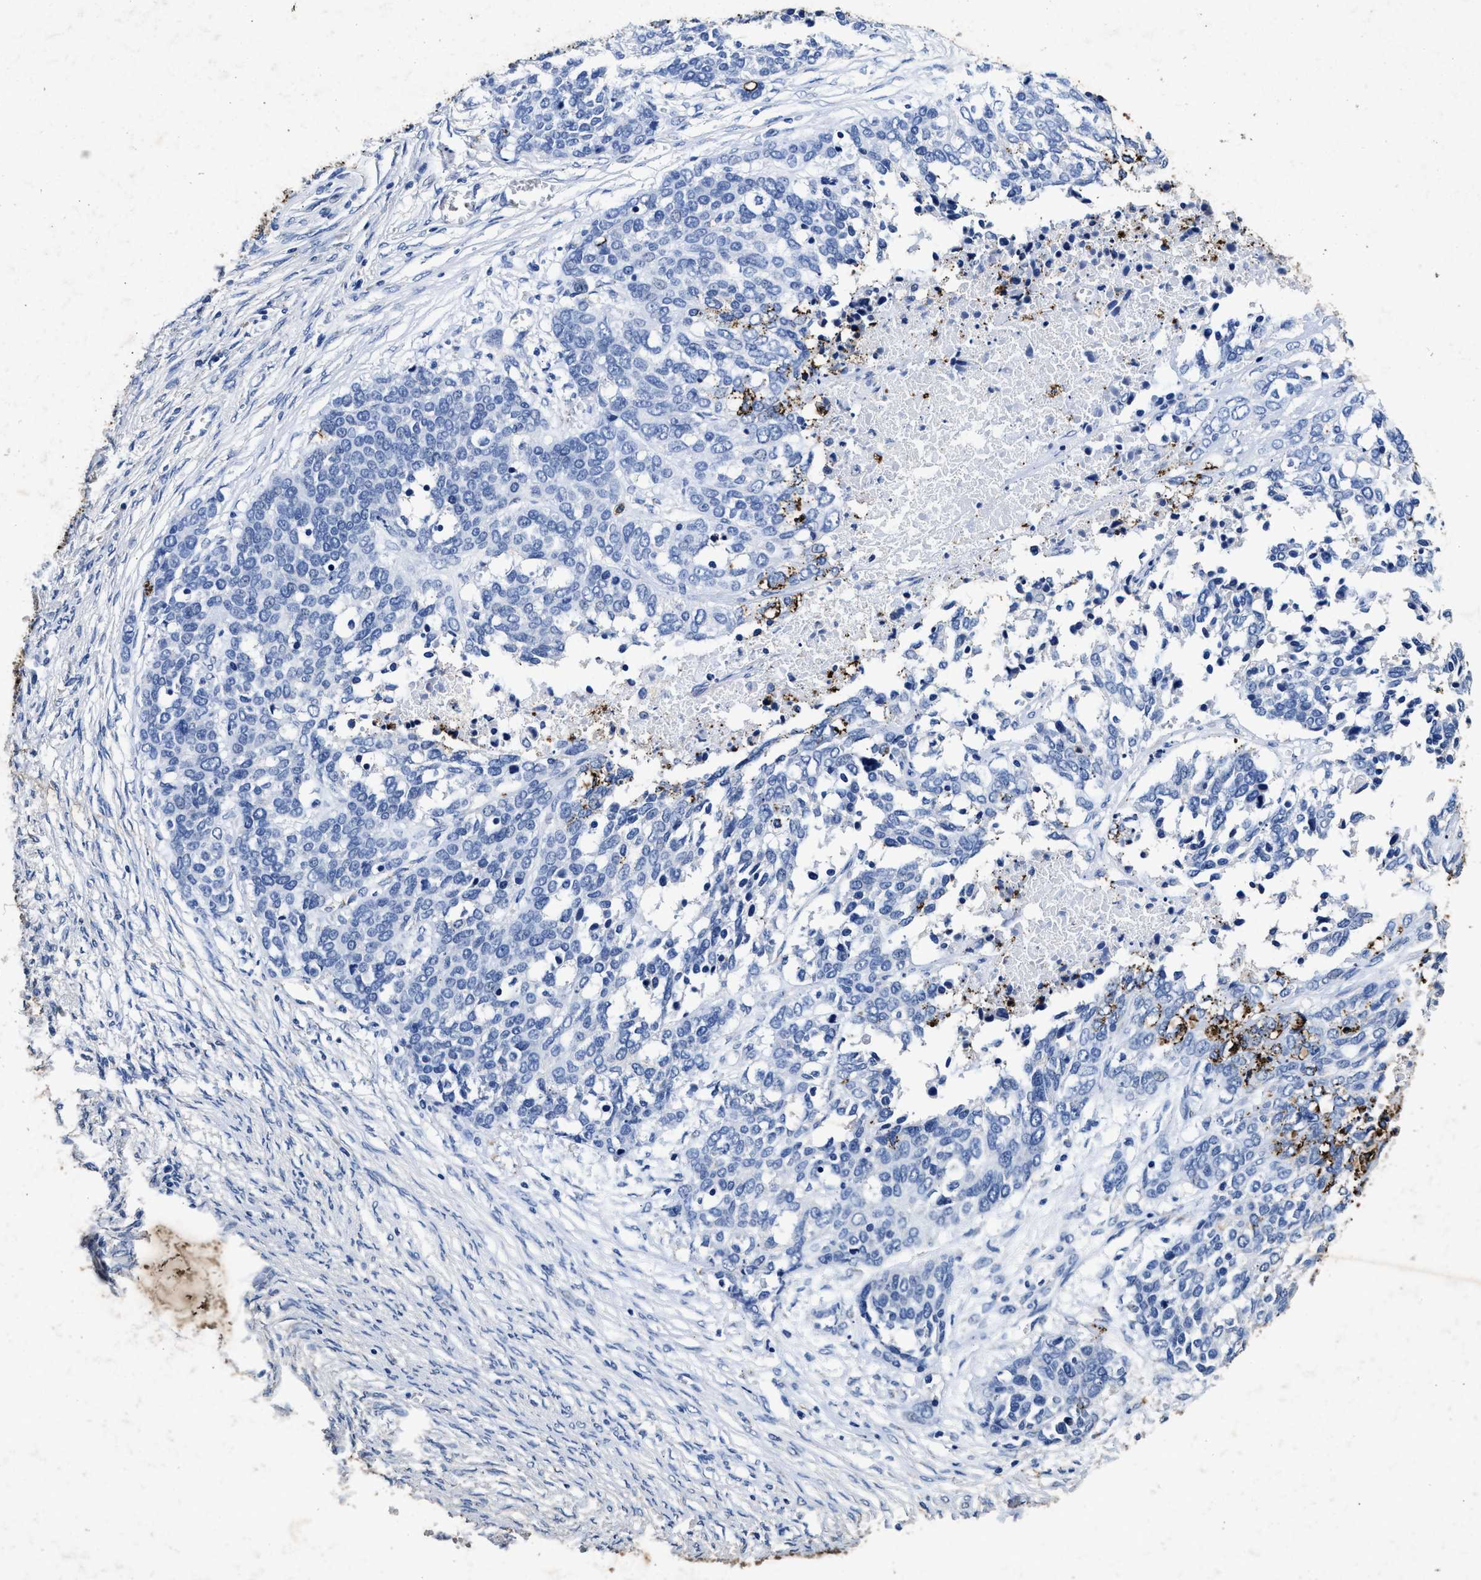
{"staining": {"intensity": "negative", "quantity": "none", "location": "none"}, "tissue": "ovarian cancer", "cell_type": "Tumor cells", "image_type": "cancer", "snomed": [{"axis": "morphology", "description": "Cystadenocarcinoma, serous, NOS"}, {"axis": "topography", "description": "Ovary"}], "caption": "IHC photomicrograph of neoplastic tissue: human ovarian serous cystadenocarcinoma stained with DAB (3,3'-diaminobenzidine) displays no significant protein positivity in tumor cells.", "gene": "LTB4R2", "patient": {"sex": "female", "age": 44}}